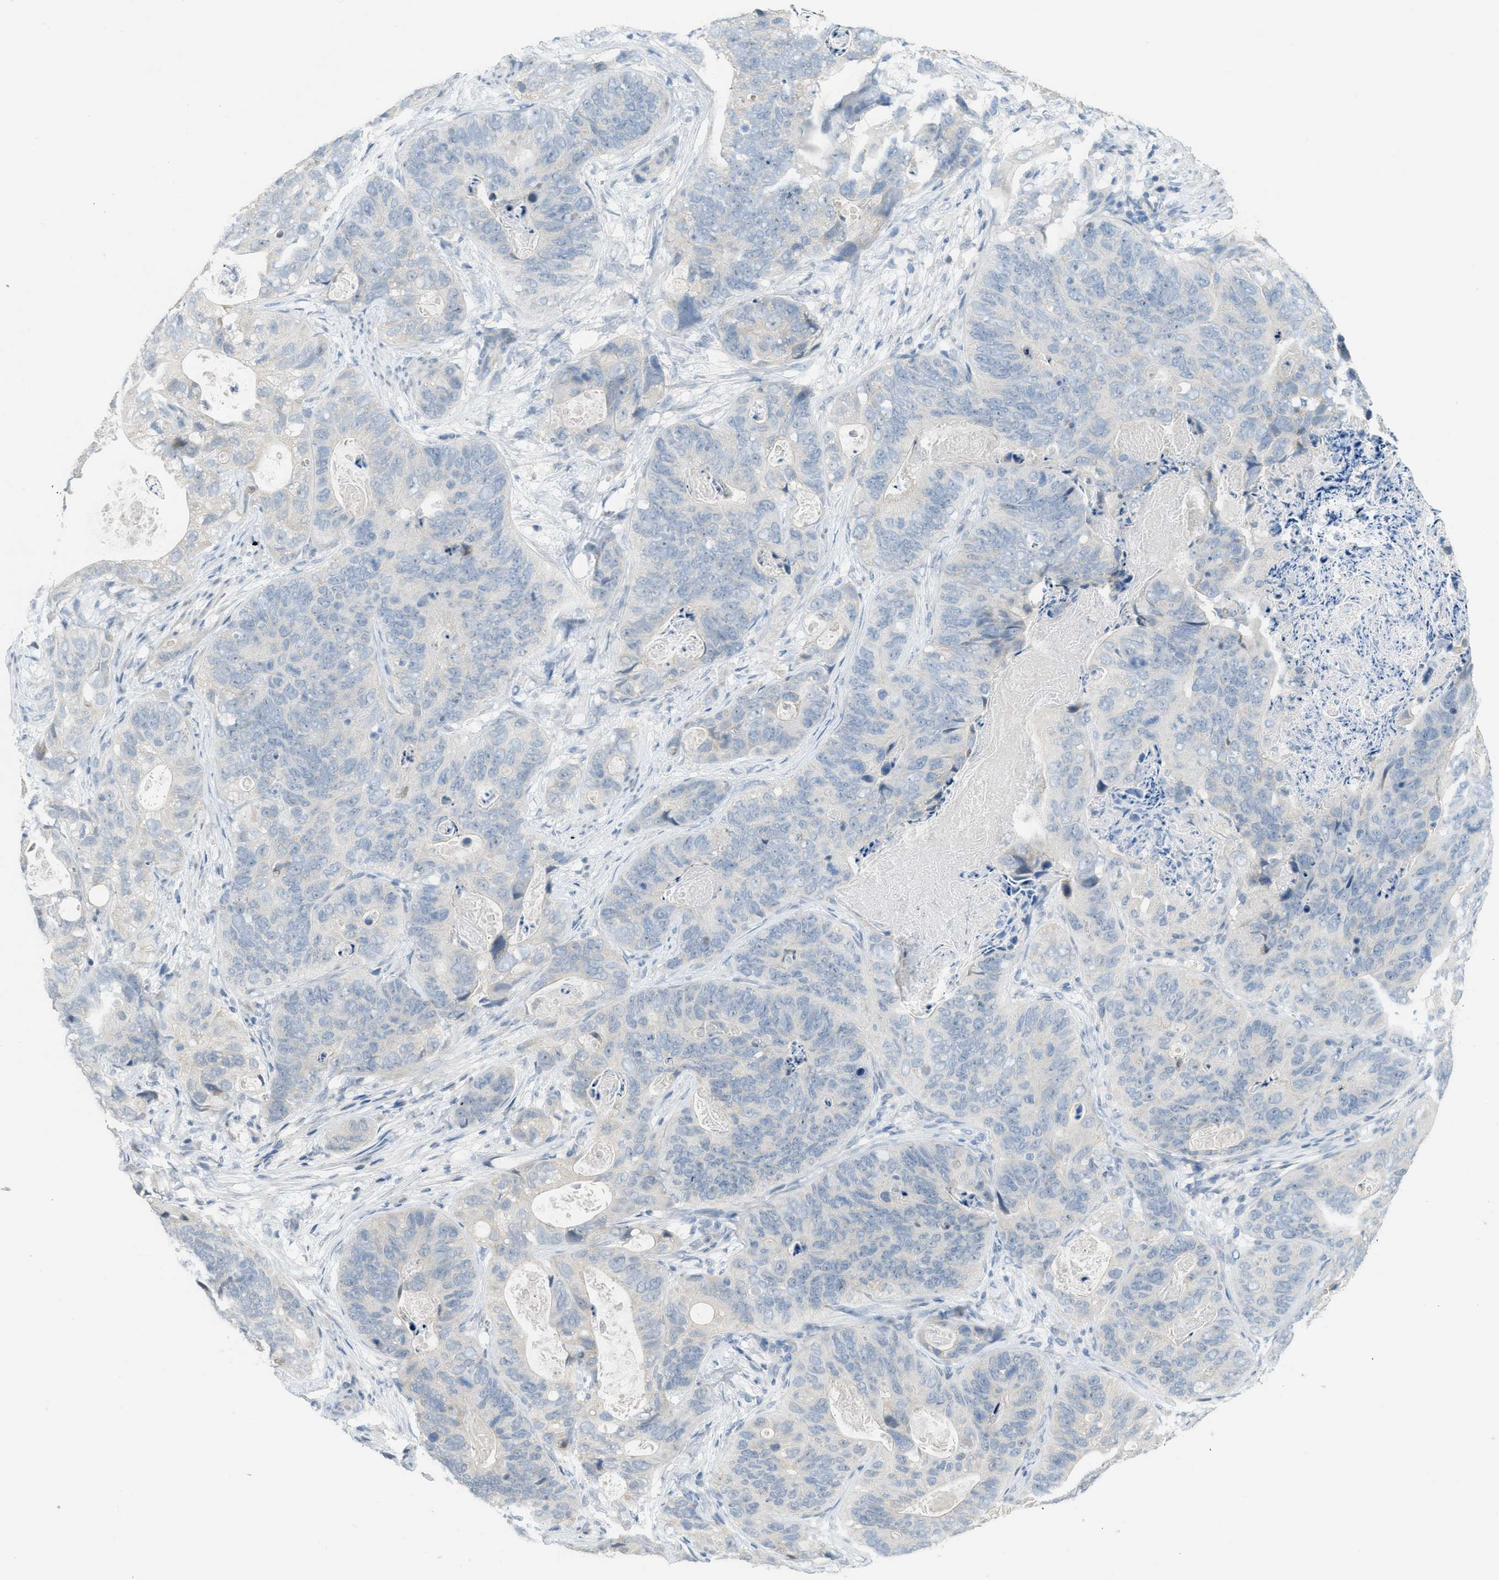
{"staining": {"intensity": "negative", "quantity": "none", "location": "none"}, "tissue": "stomach cancer", "cell_type": "Tumor cells", "image_type": "cancer", "snomed": [{"axis": "morphology", "description": "Adenocarcinoma, NOS"}, {"axis": "topography", "description": "Stomach"}], "caption": "High magnification brightfield microscopy of adenocarcinoma (stomach) stained with DAB (3,3'-diaminobenzidine) (brown) and counterstained with hematoxylin (blue): tumor cells show no significant positivity.", "gene": "TXNDC2", "patient": {"sex": "female", "age": 89}}